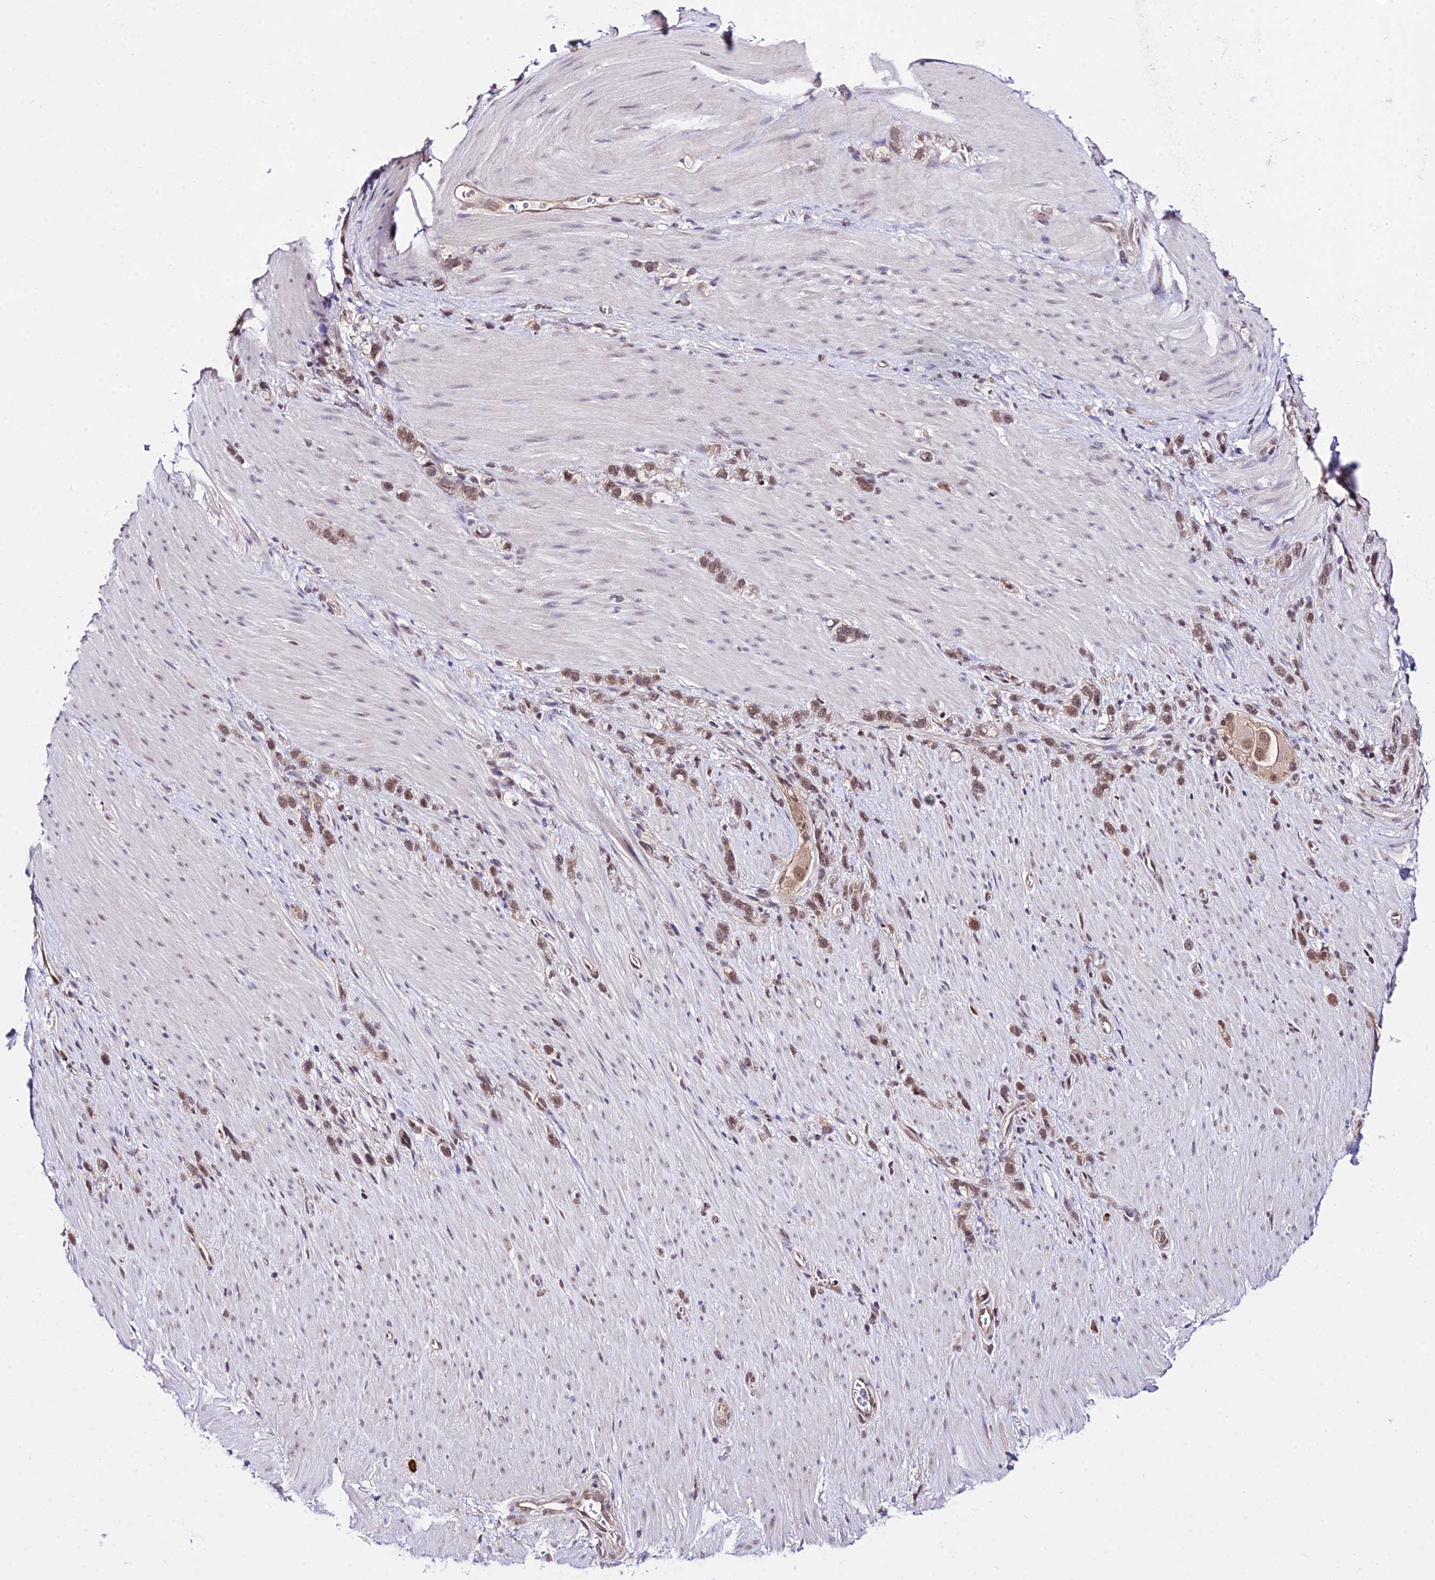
{"staining": {"intensity": "weak", "quantity": "25%-75%", "location": "nuclear"}, "tissue": "stomach cancer", "cell_type": "Tumor cells", "image_type": "cancer", "snomed": [{"axis": "morphology", "description": "Adenocarcinoma, NOS"}, {"axis": "topography", "description": "Stomach"}], "caption": "A brown stain labels weak nuclear expression of a protein in human stomach cancer (adenocarcinoma) tumor cells.", "gene": "POLR2I", "patient": {"sex": "female", "age": 65}}